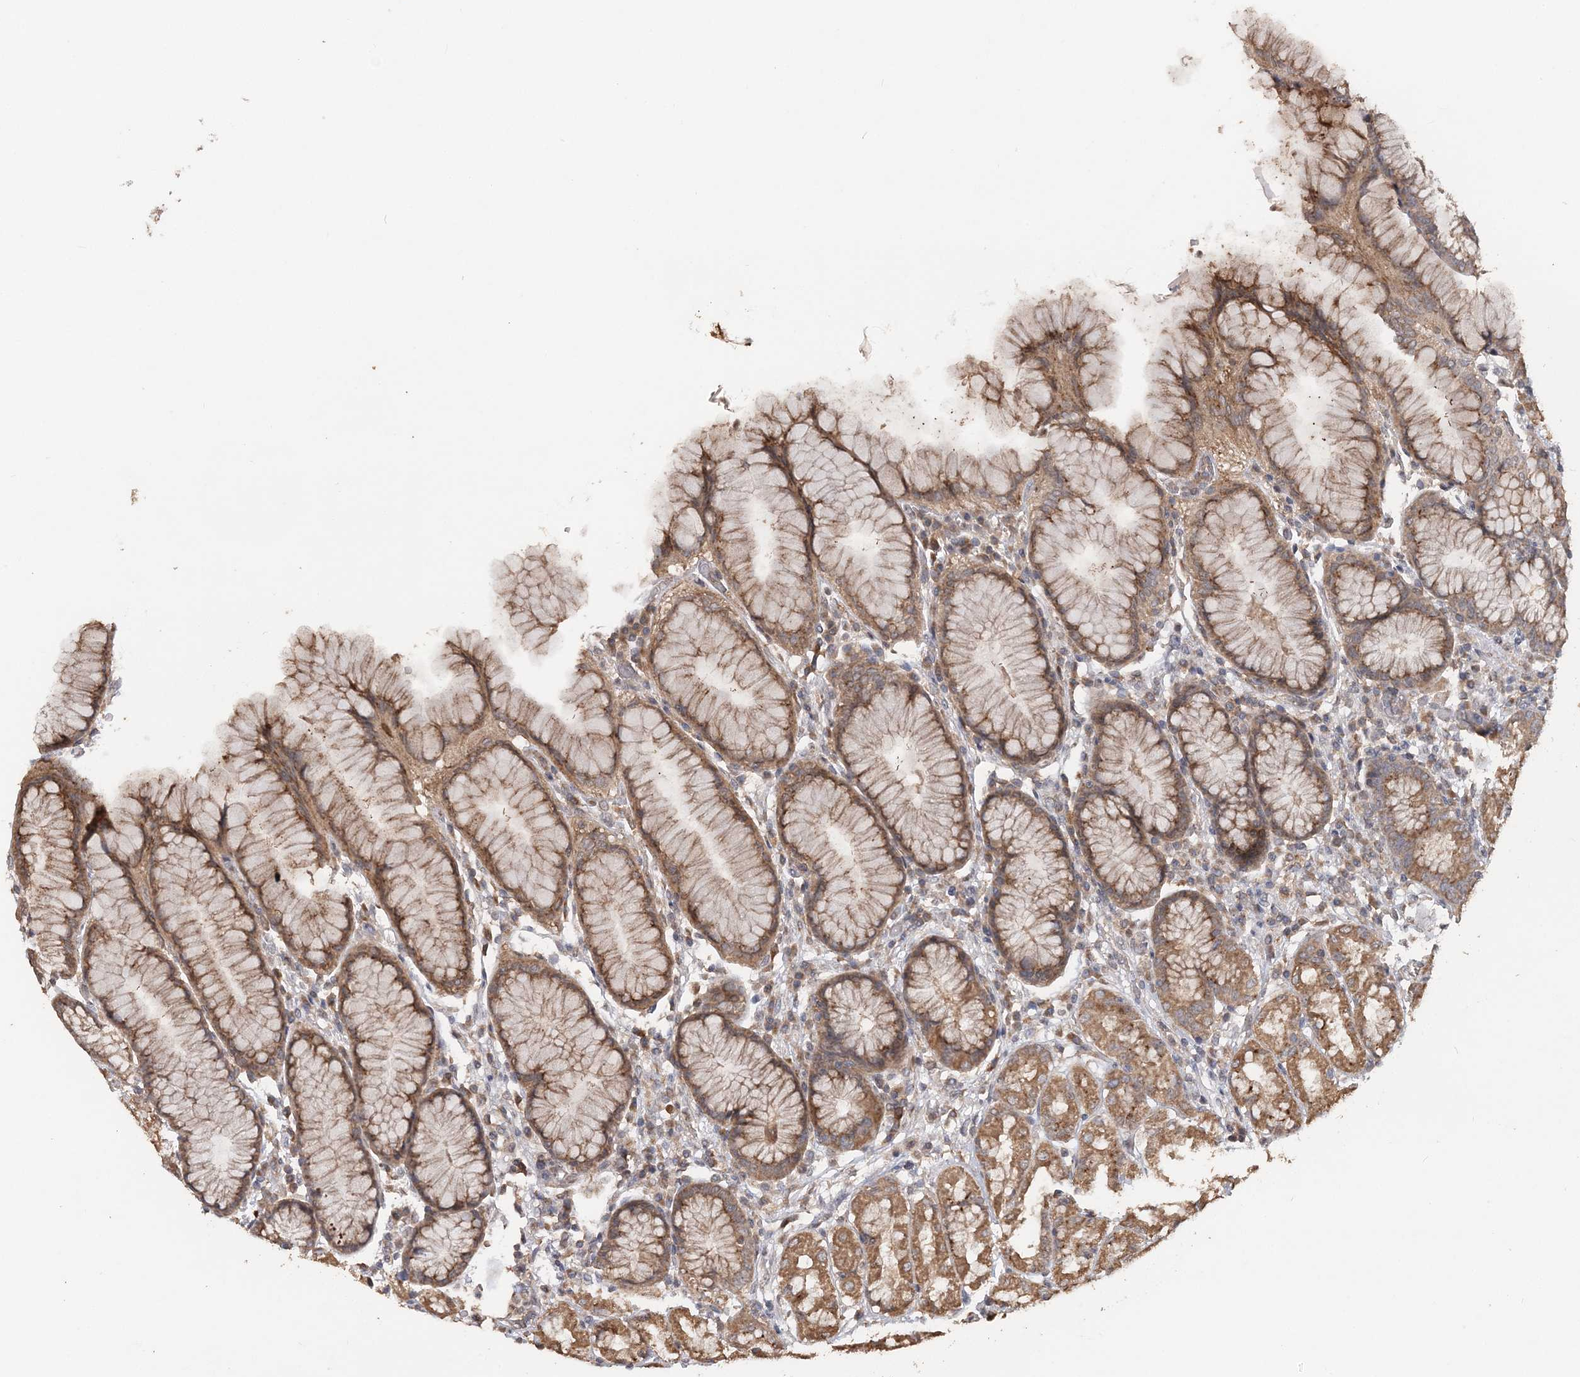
{"staining": {"intensity": "moderate", "quantity": ">75%", "location": "cytoplasmic/membranous"}, "tissue": "stomach", "cell_type": "Glandular cells", "image_type": "normal", "snomed": [{"axis": "morphology", "description": "Normal tissue, NOS"}, {"axis": "topography", "description": "Stomach, lower"}], "caption": "Immunohistochemical staining of benign human stomach reveals medium levels of moderate cytoplasmic/membranous staining in about >75% of glandular cells.", "gene": "RAB14", "patient": {"sex": "female", "age": 56}}